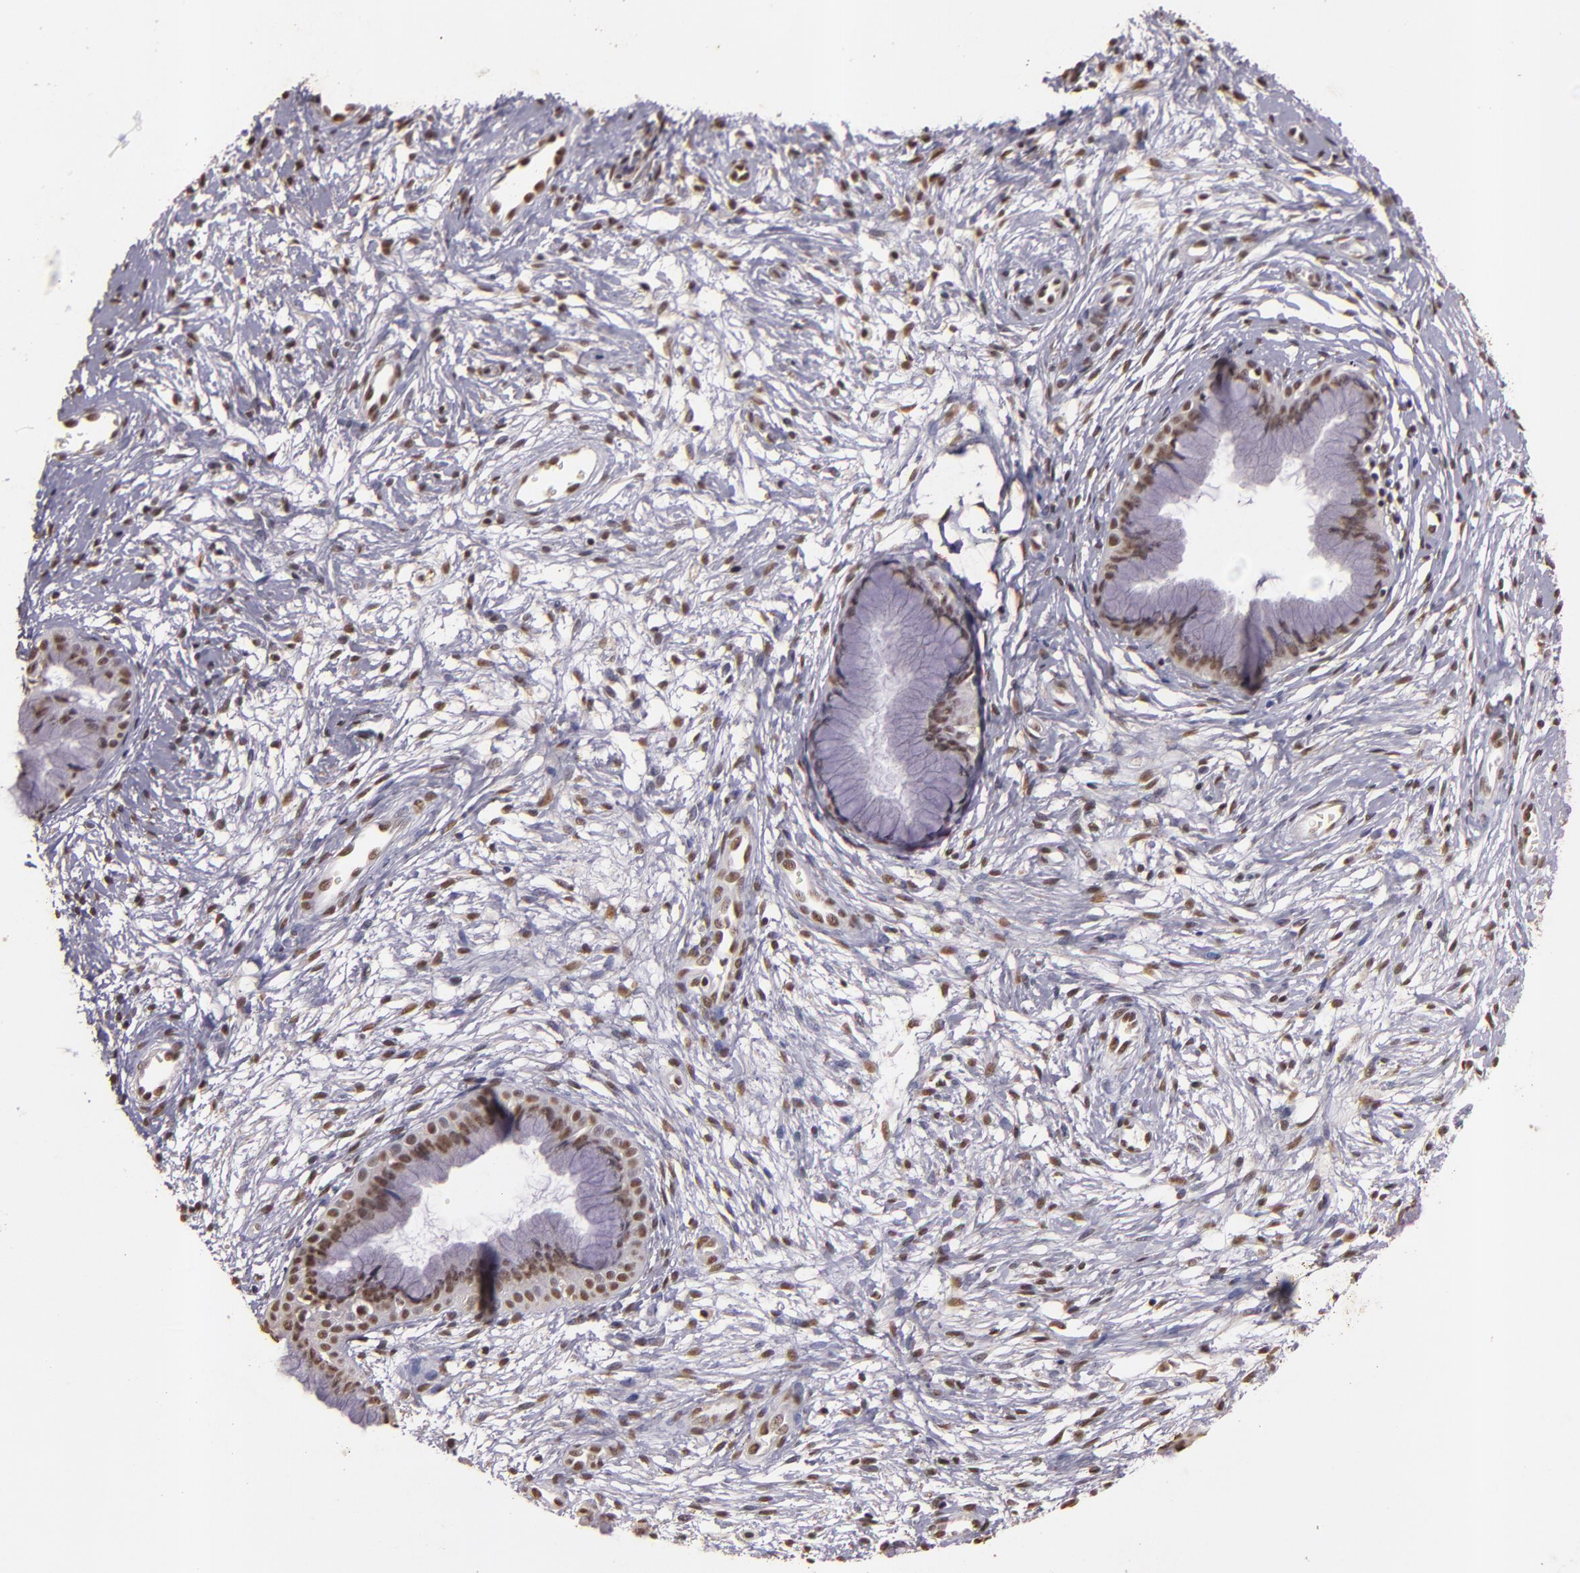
{"staining": {"intensity": "moderate", "quantity": ">75%", "location": "nuclear"}, "tissue": "cervix", "cell_type": "Glandular cells", "image_type": "normal", "snomed": [{"axis": "morphology", "description": "Normal tissue, NOS"}, {"axis": "topography", "description": "Cervix"}], "caption": "A brown stain labels moderate nuclear staining of a protein in glandular cells of unremarkable cervix. The staining was performed using DAB (3,3'-diaminobenzidine), with brown indicating positive protein expression. Nuclei are stained blue with hematoxylin.", "gene": "CBX3", "patient": {"sex": "female", "age": 39}}